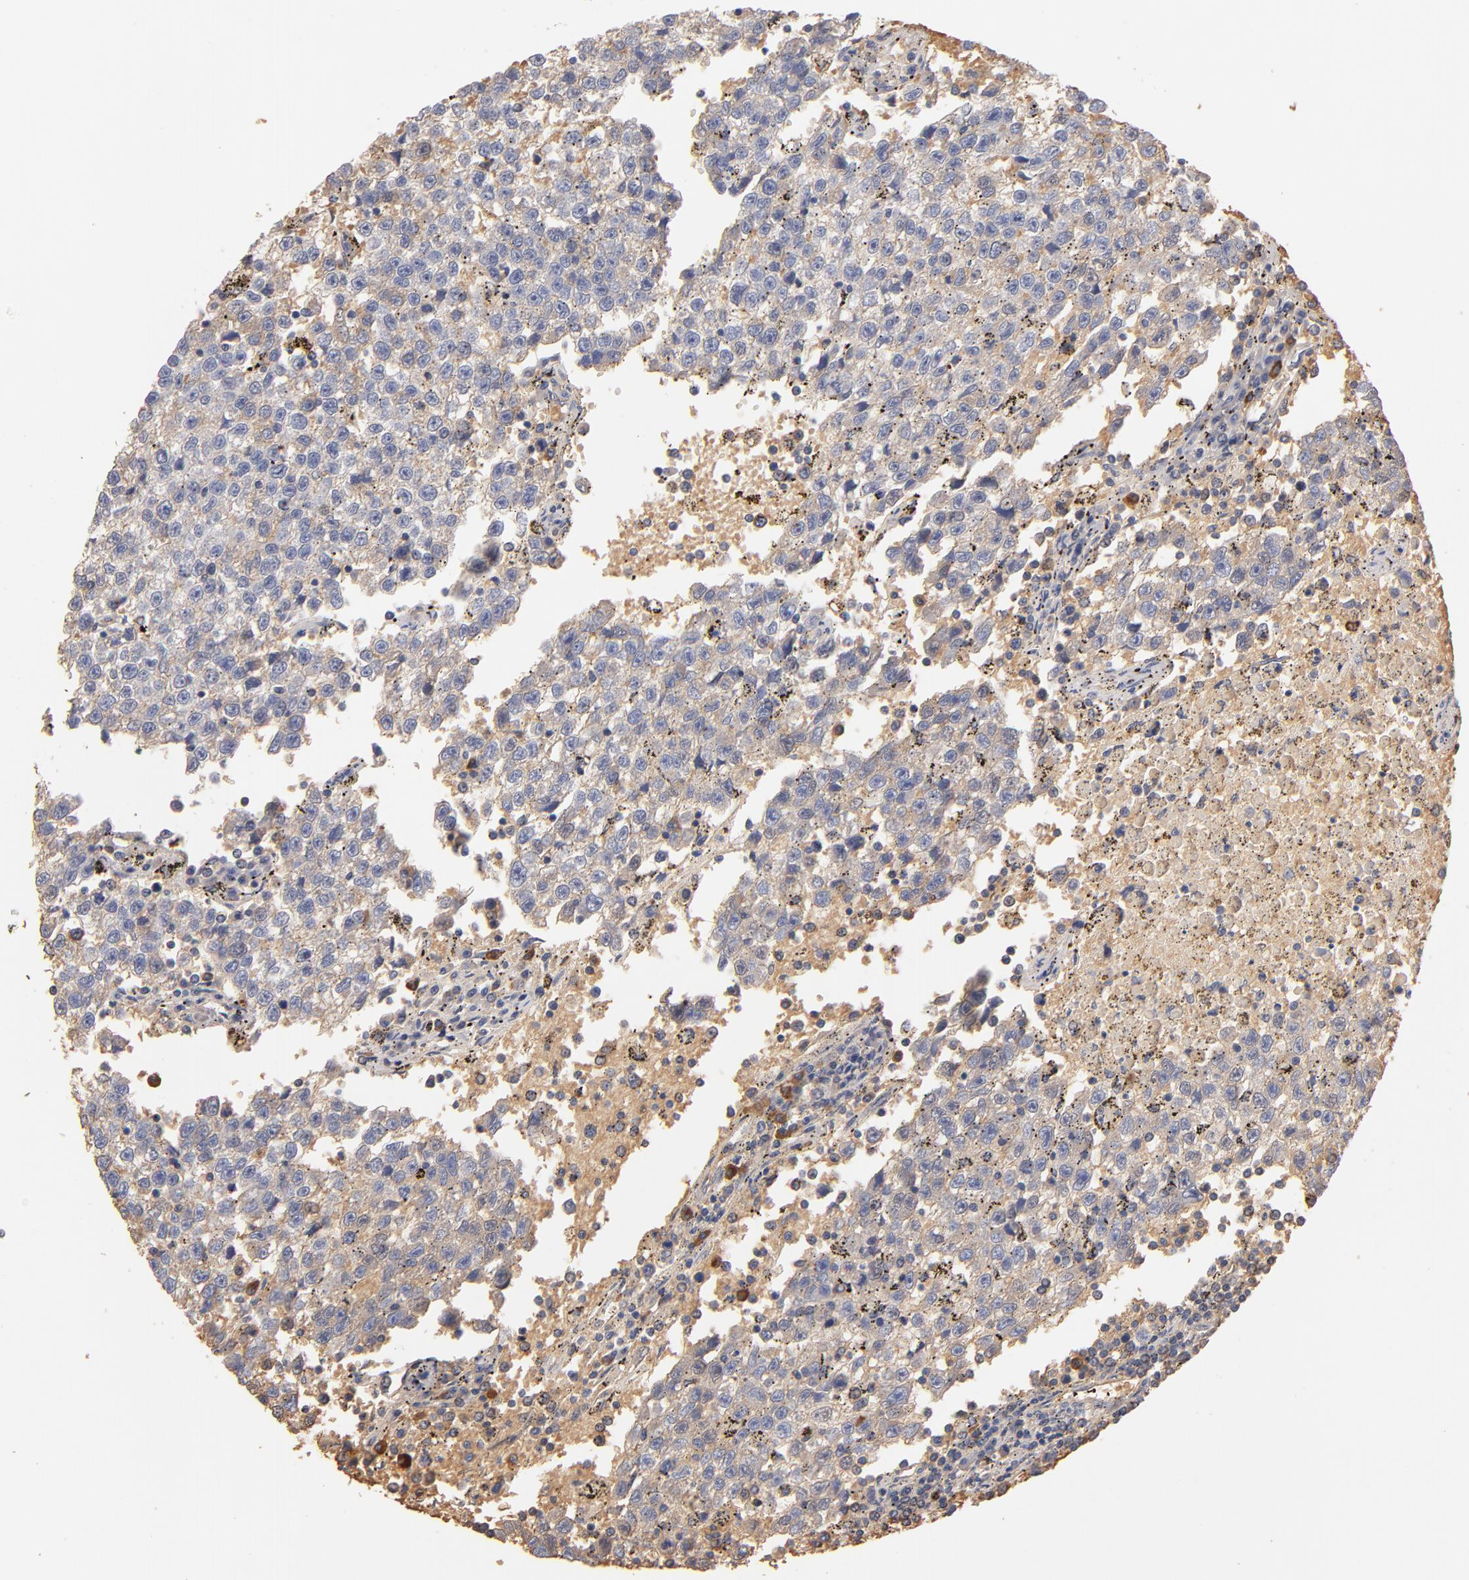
{"staining": {"intensity": "weak", "quantity": ">75%", "location": "cytoplasmic/membranous"}, "tissue": "testis cancer", "cell_type": "Tumor cells", "image_type": "cancer", "snomed": [{"axis": "morphology", "description": "Seminoma, NOS"}, {"axis": "topography", "description": "Testis"}], "caption": "This micrograph displays immunohistochemistry (IHC) staining of human seminoma (testis), with low weak cytoplasmic/membranous staining in approximately >75% of tumor cells.", "gene": "RO60", "patient": {"sex": "male", "age": 35}}